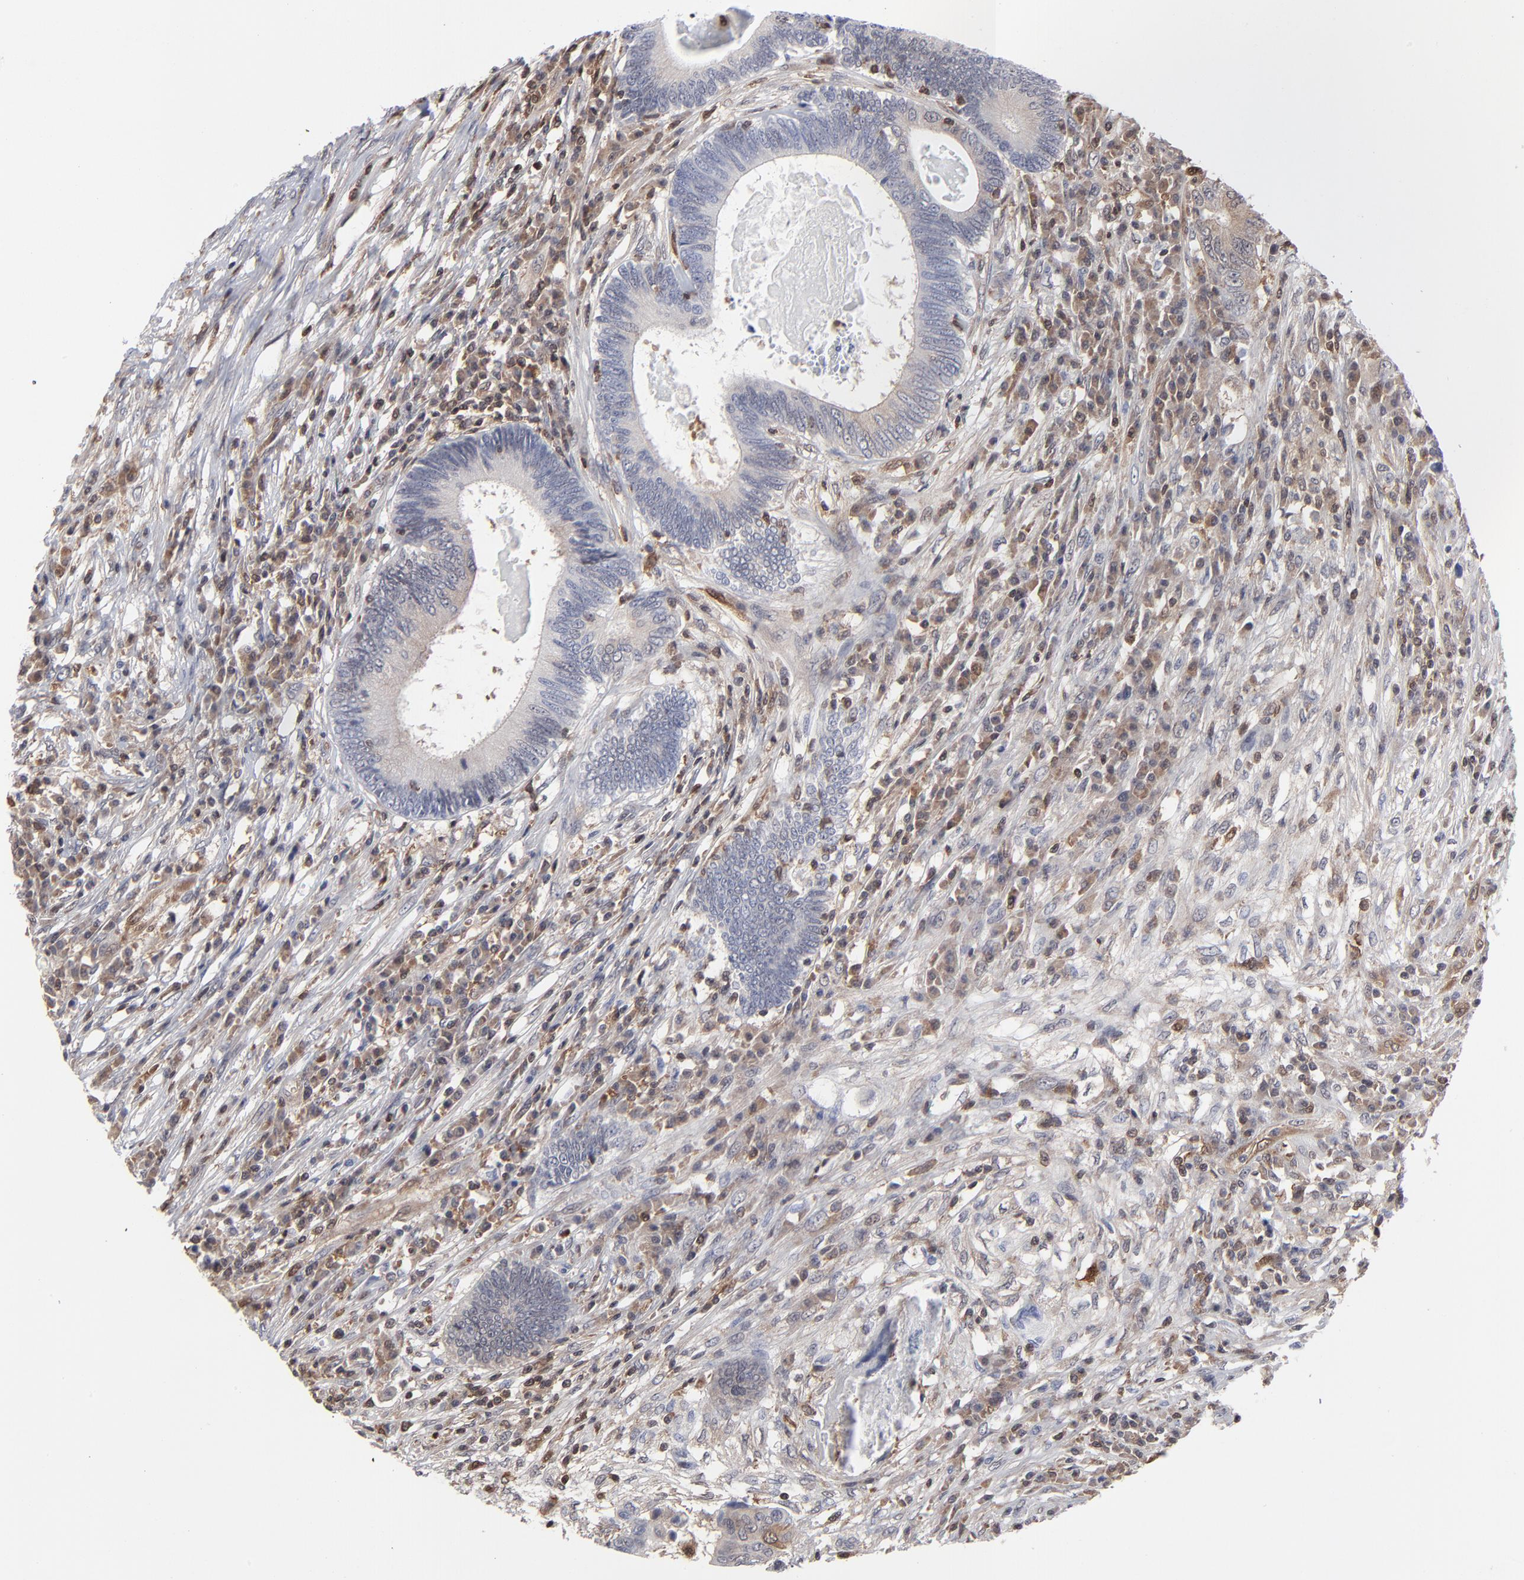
{"staining": {"intensity": "weak", "quantity": "25%-75%", "location": "cytoplasmic/membranous"}, "tissue": "colorectal cancer", "cell_type": "Tumor cells", "image_type": "cancer", "snomed": [{"axis": "morphology", "description": "Adenocarcinoma, NOS"}, {"axis": "topography", "description": "Colon"}], "caption": "Immunohistochemistry micrograph of human adenocarcinoma (colorectal) stained for a protein (brown), which shows low levels of weak cytoplasmic/membranous expression in about 25%-75% of tumor cells.", "gene": "MAP2K1", "patient": {"sex": "female", "age": 78}}